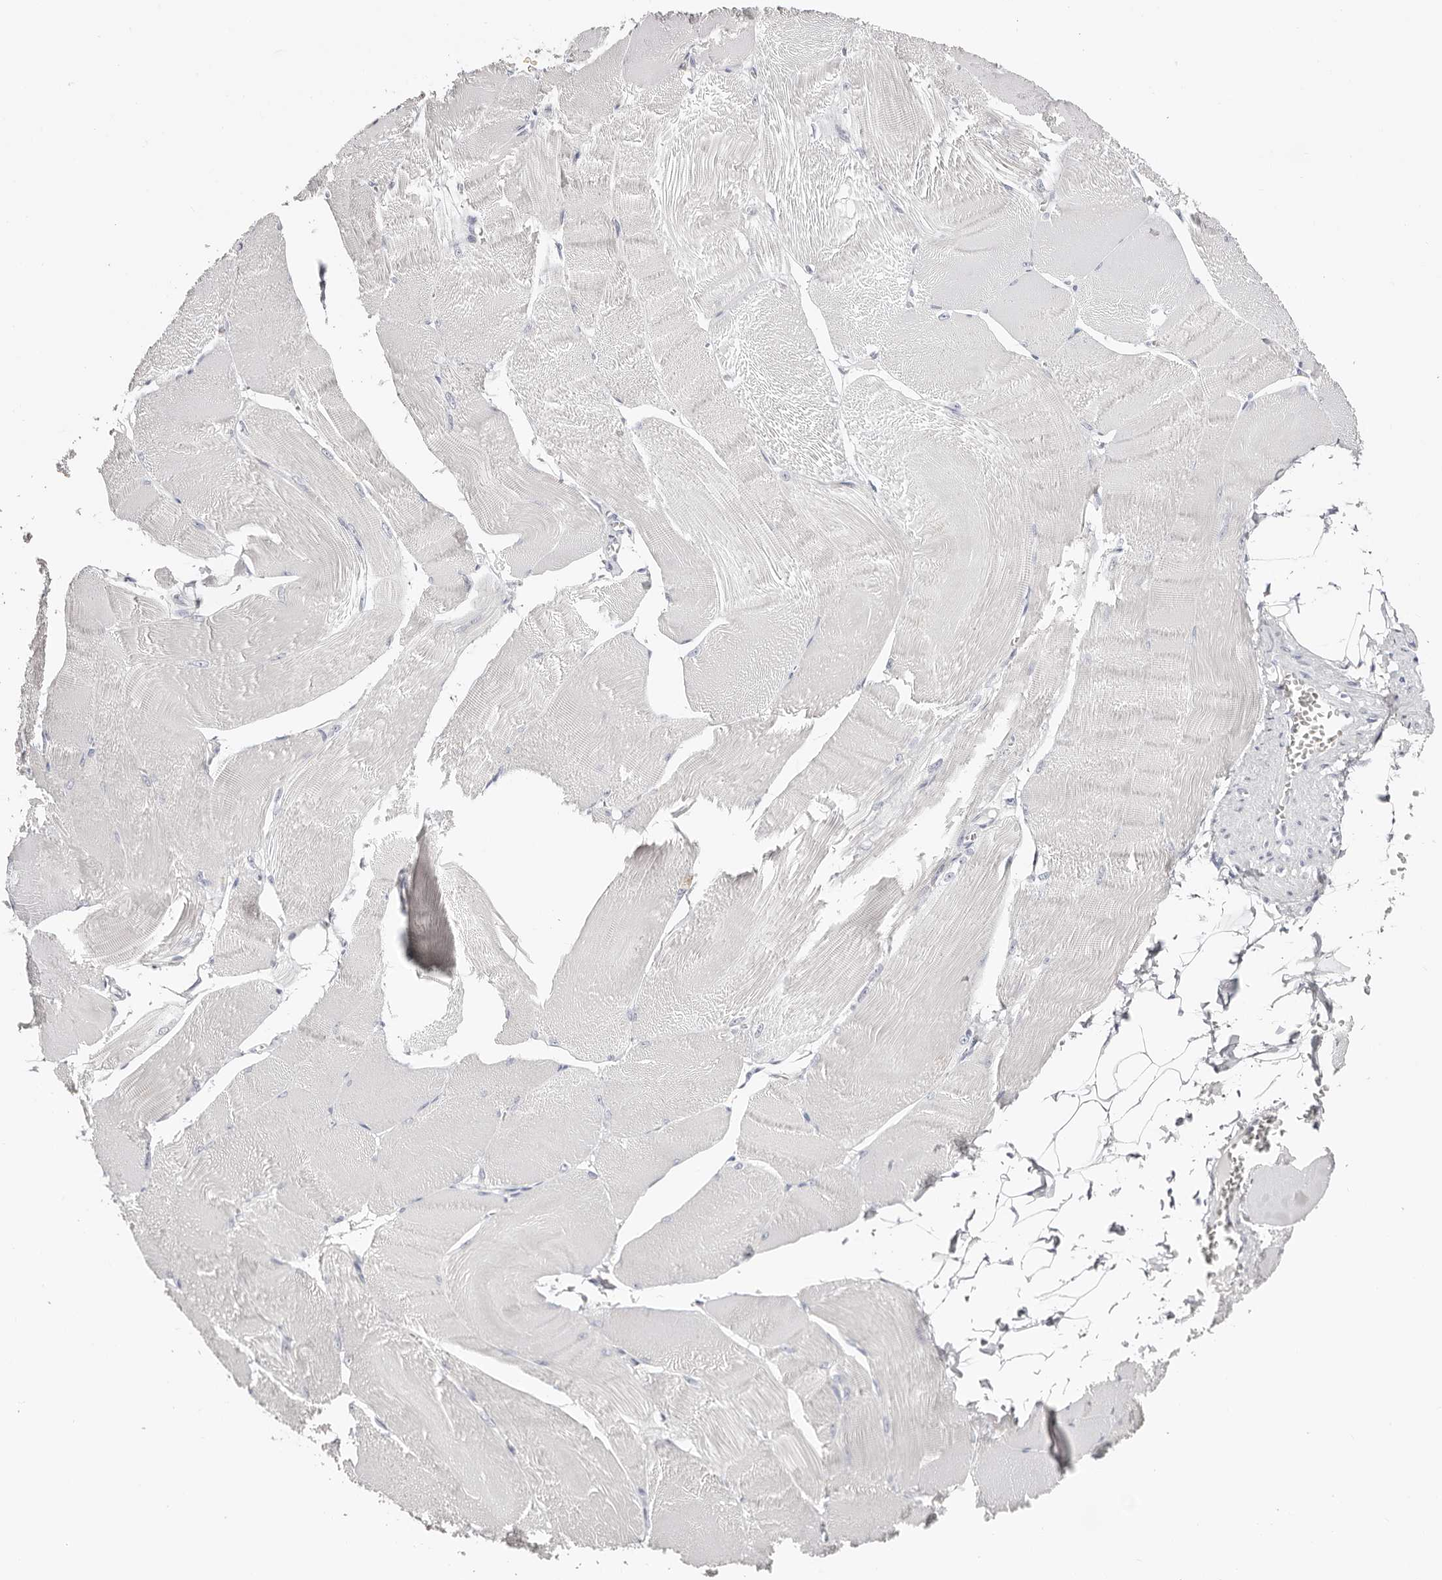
{"staining": {"intensity": "negative", "quantity": "none", "location": "none"}, "tissue": "skeletal muscle", "cell_type": "Myocytes", "image_type": "normal", "snomed": [{"axis": "morphology", "description": "Normal tissue, NOS"}, {"axis": "morphology", "description": "Basal cell carcinoma"}, {"axis": "topography", "description": "Skeletal muscle"}], "caption": "DAB (3,3'-diaminobenzidine) immunohistochemical staining of normal human skeletal muscle reveals no significant positivity in myocytes. The staining was performed using DAB to visualize the protein expression in brown, while the nuclei were stained in blue with hematoxylin (Magnification: 20x).", "gene": "AKNAD1", "patient": {"sex": "female", "age": 64}}